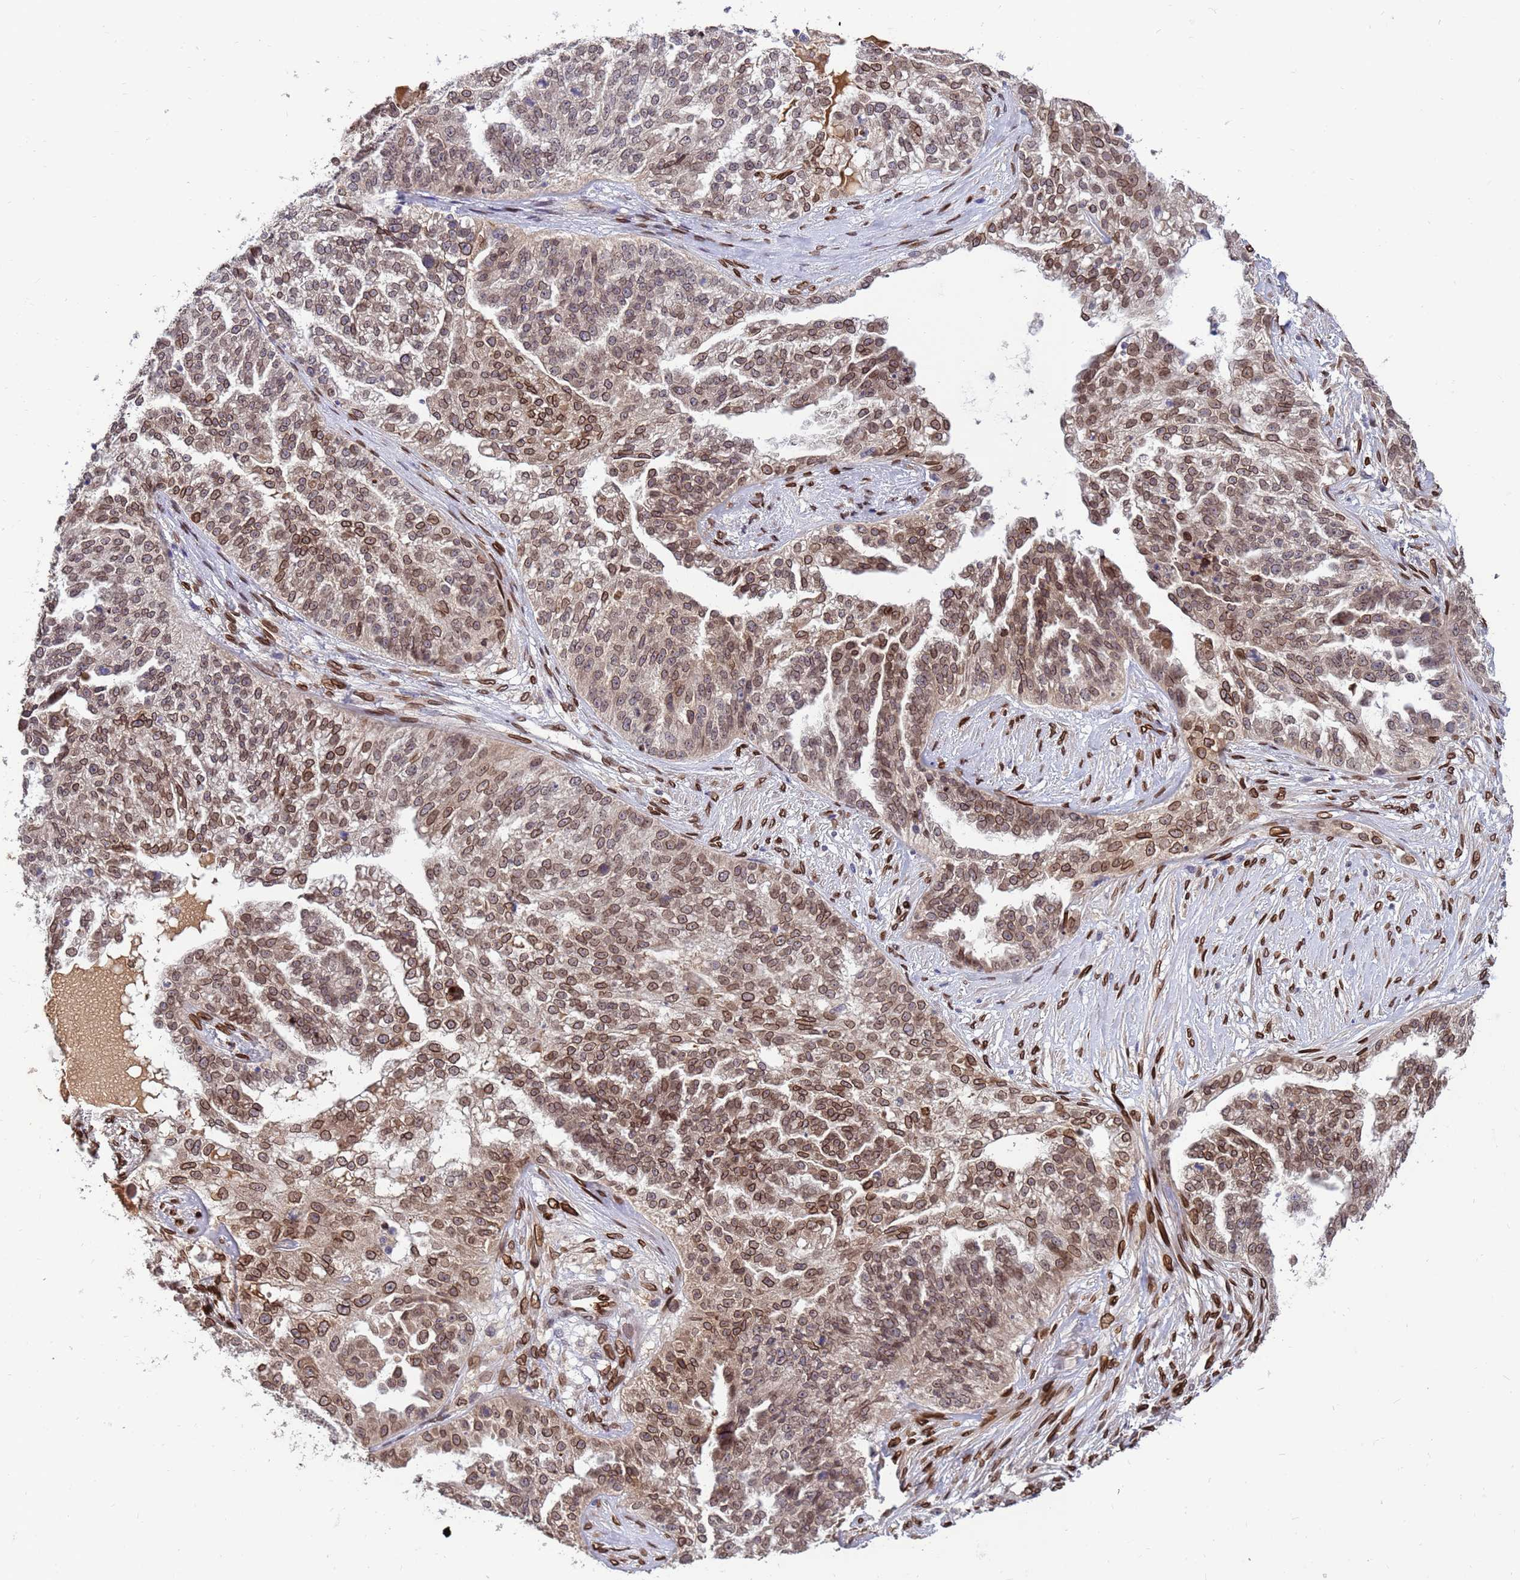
{"staining": {"intensity": "moderate", "quantity": ">75%", "location": "cytoplasmic/membranous,nuclear"}, "tissue": "ovarian cancer", "cell_type": "Tumor cells", "image_type": "cancer", "snomed": [{"axis": "morphology", "description": "Cystadenocarcinoma, serous, NOS"}, {"axis": "topography", "description": "Ovary"}], "caption": "Immunohistochemistry (IHC) histopathology image of human ovarian serous cystadenocarcinoma stained for a protein (brown), which shows medium levels of moderate cytoplasmic/membranous and nuclear positivity in approximately >75% of tumor cells.", "gene": "GPR135", "patient": {"sex": "female", "age": 58}}